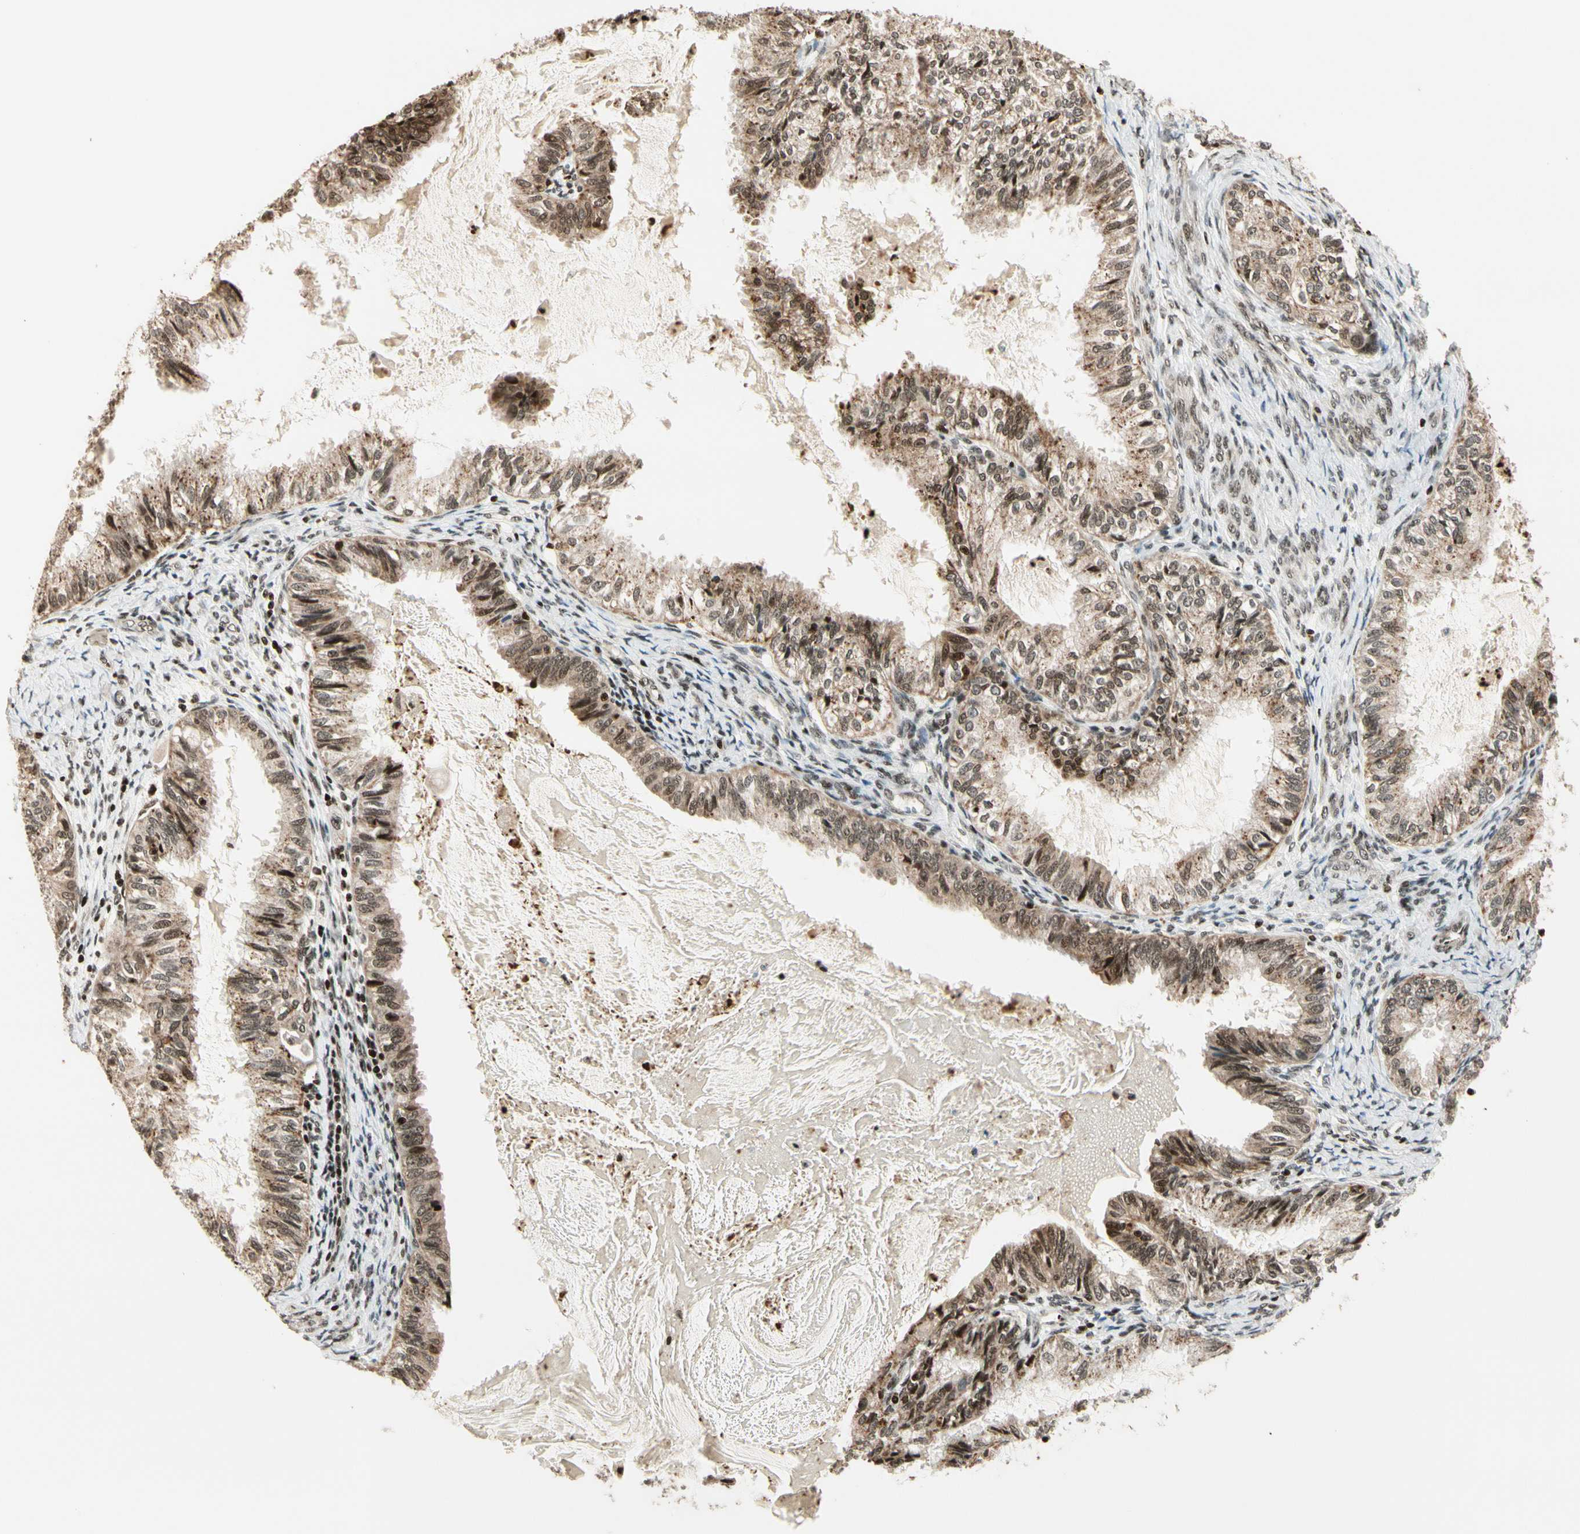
{"staining": {"intensity": "moderate", "quantity": ">75%", "location": "cytoplasmic/membranous,nuclear"}, "tissue": "cervical cancer", "cell_type": "Tumor cells", "image_type": "cancer", "snomed": [{"axis": "morphology", "description": "Normal tissue, NOS"}, {"axis": "morphology", "description": "Adenocarcinoma, NOS"}, {"axis": "topography", "description": "Cervix"}, {"axis": "topography", "description": "Endometrium"}], "caption": "Cervical cancer tissue demonstrates moderate cytoplasmic/membranous and nuclear staining in about >75% of tumor cells, visualized by immunohistochemistry.", "gene": "TSHZ3", "patient": {"sex": "female", "age": 86}}